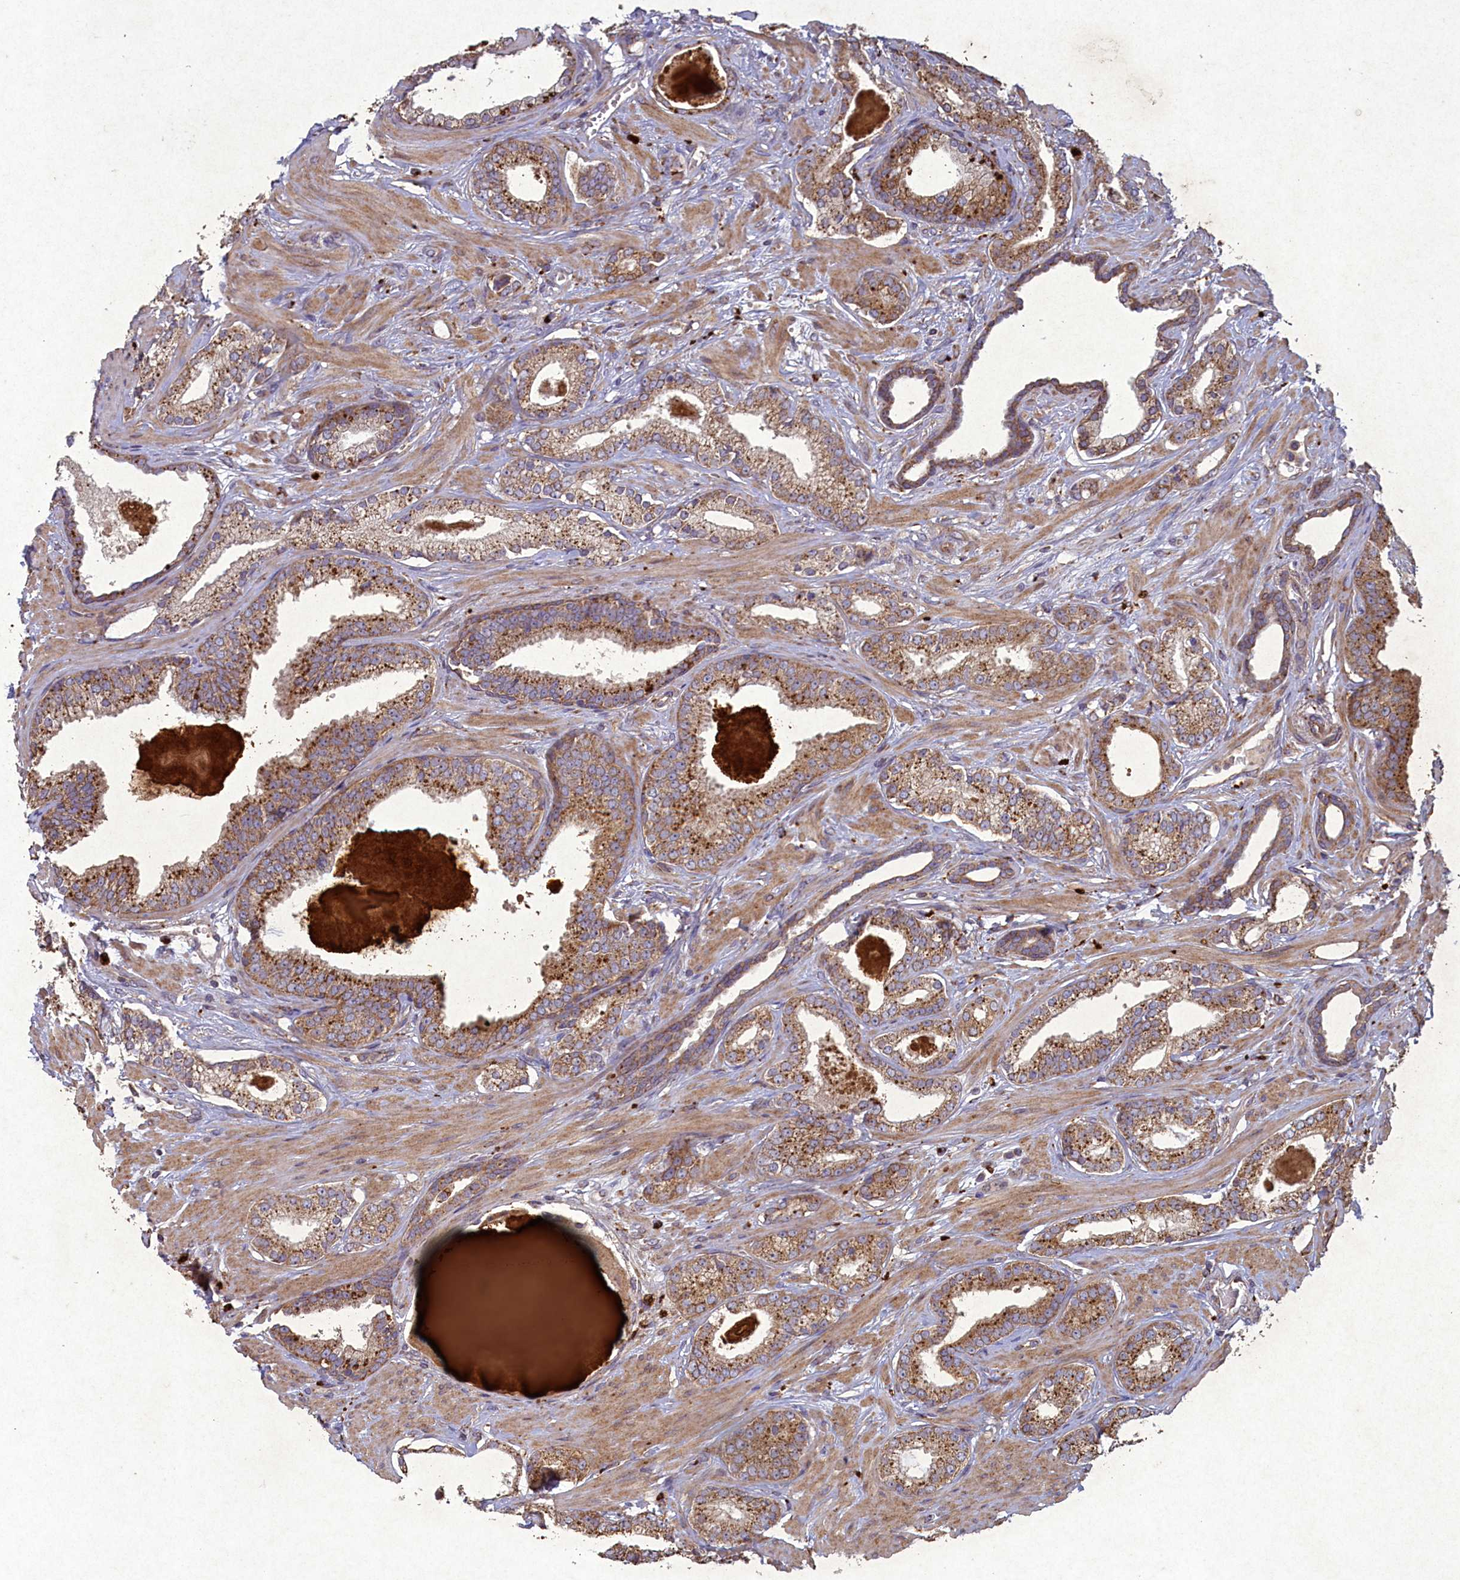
{"staining": {"intensity": "moderate", "quantity": ">75%", "location": "cytoplasmic/membranous"}, "tissue": "prostate cancer", "cell_type": "Tumor cells", "image_type": "cancer", "snomed": [{"axis": "morphology", "description": "Adenocarcinoma, Low grade"}, {"axis": "topography", "description": "Prostate"}], "caption": "Approximately >75% of tumor cells in human prostate cancer demonstrate moderate cytoplasmic/membranous protein positivity as visualized by brown immunohistochemical staining.", "gene": "CIAO2B", "patient": {"sex": "male", "age": 70}}